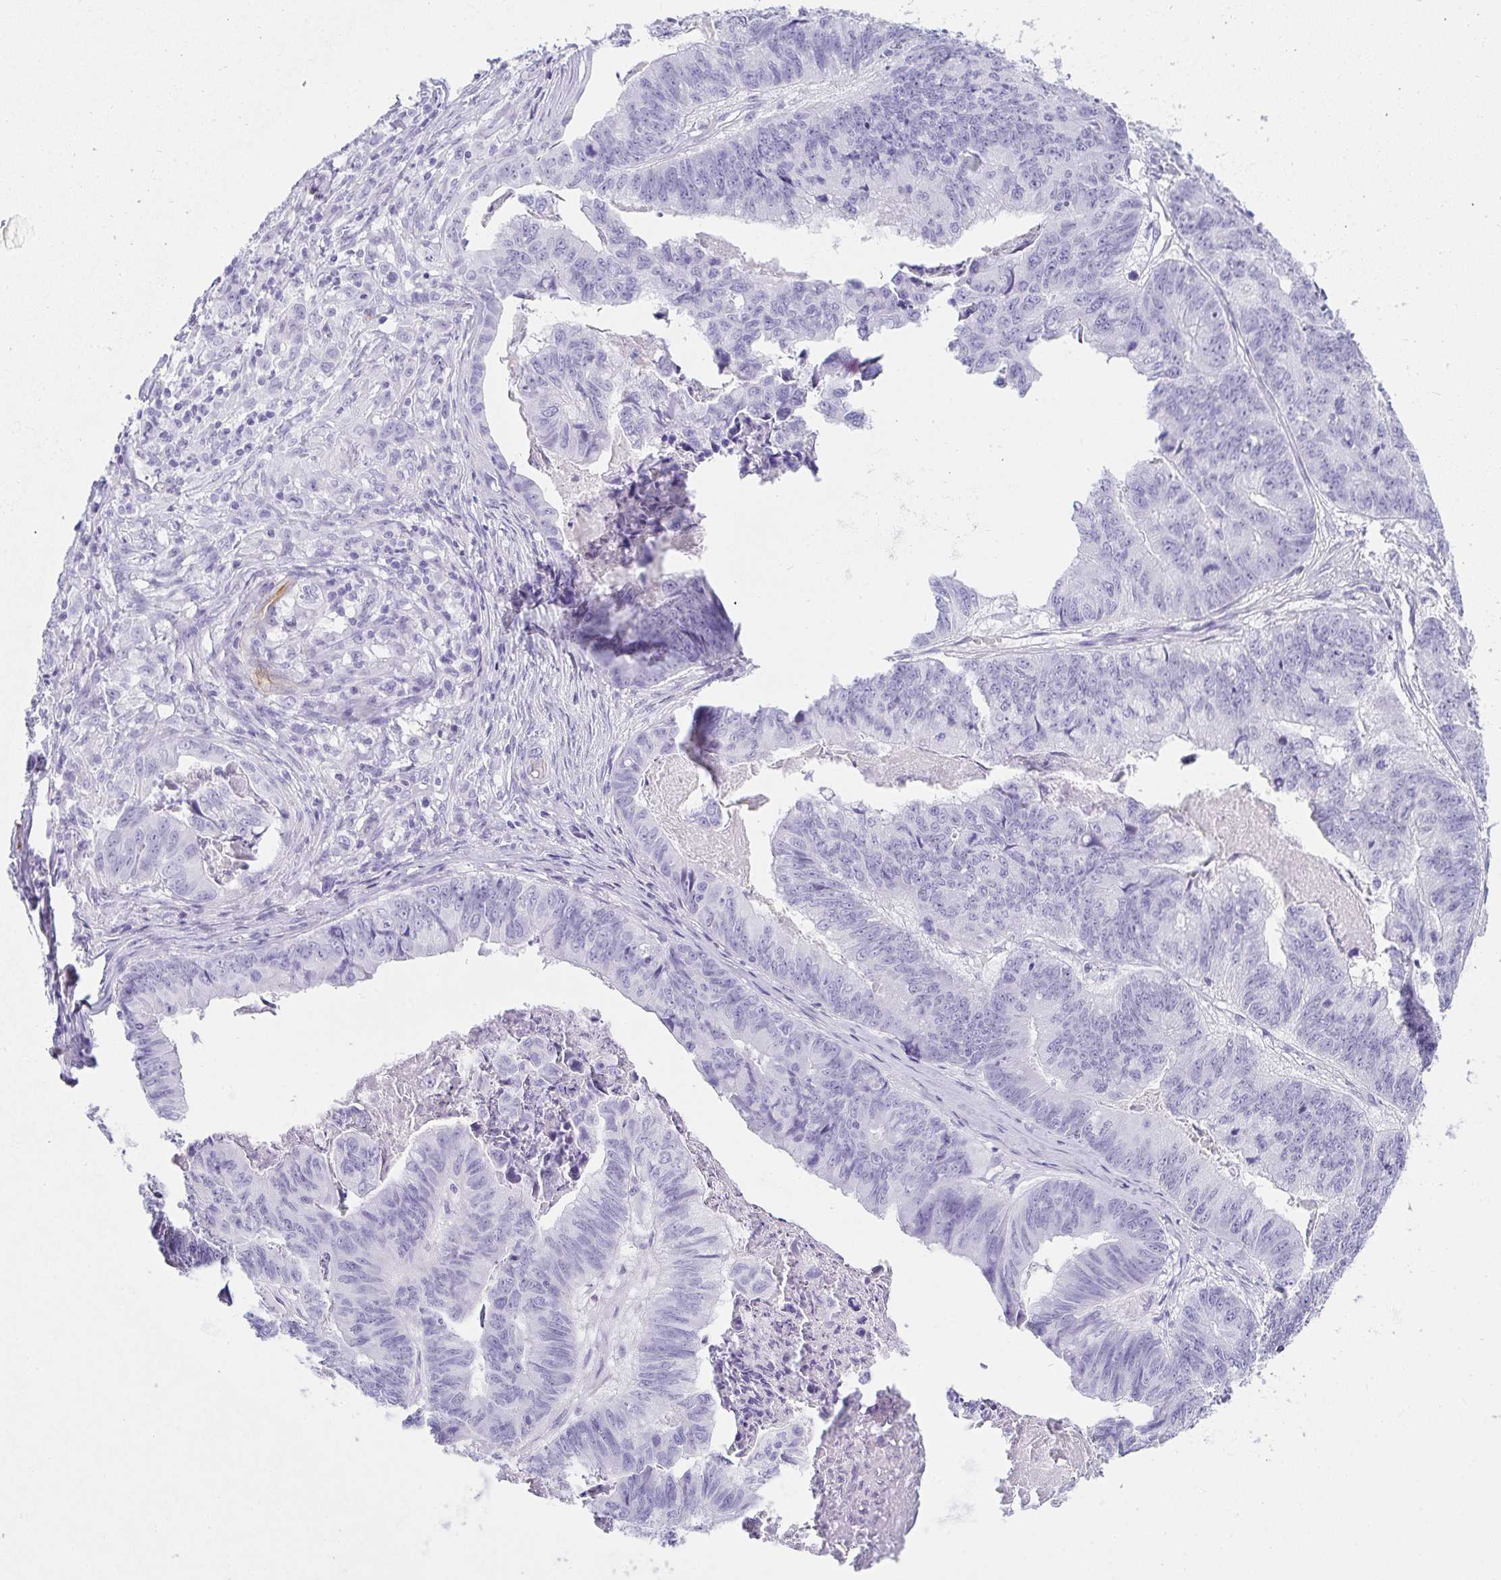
{"staining": {"intensity": "negative", "quantity": "none", "location": "none"}, "tissue": "stomach cancer", "cell_type": "Tumor cells", "image_type": "cancer", "snomed": [{"axis": "morphology", "description": "Adenocarcinoma, NOS"}, {"axis": "topography", "description": "Stomach, lower"}], "caption": "Immunohistochemistry (IHC) micrograph of human stomach cancer (adenocarcinoma) stained for a protein (brown), which reveals no staining in tumor cells. Nuclei are stained in blue.", "gene": "PRND", "patient": {"sex": "male", "age": 77}}